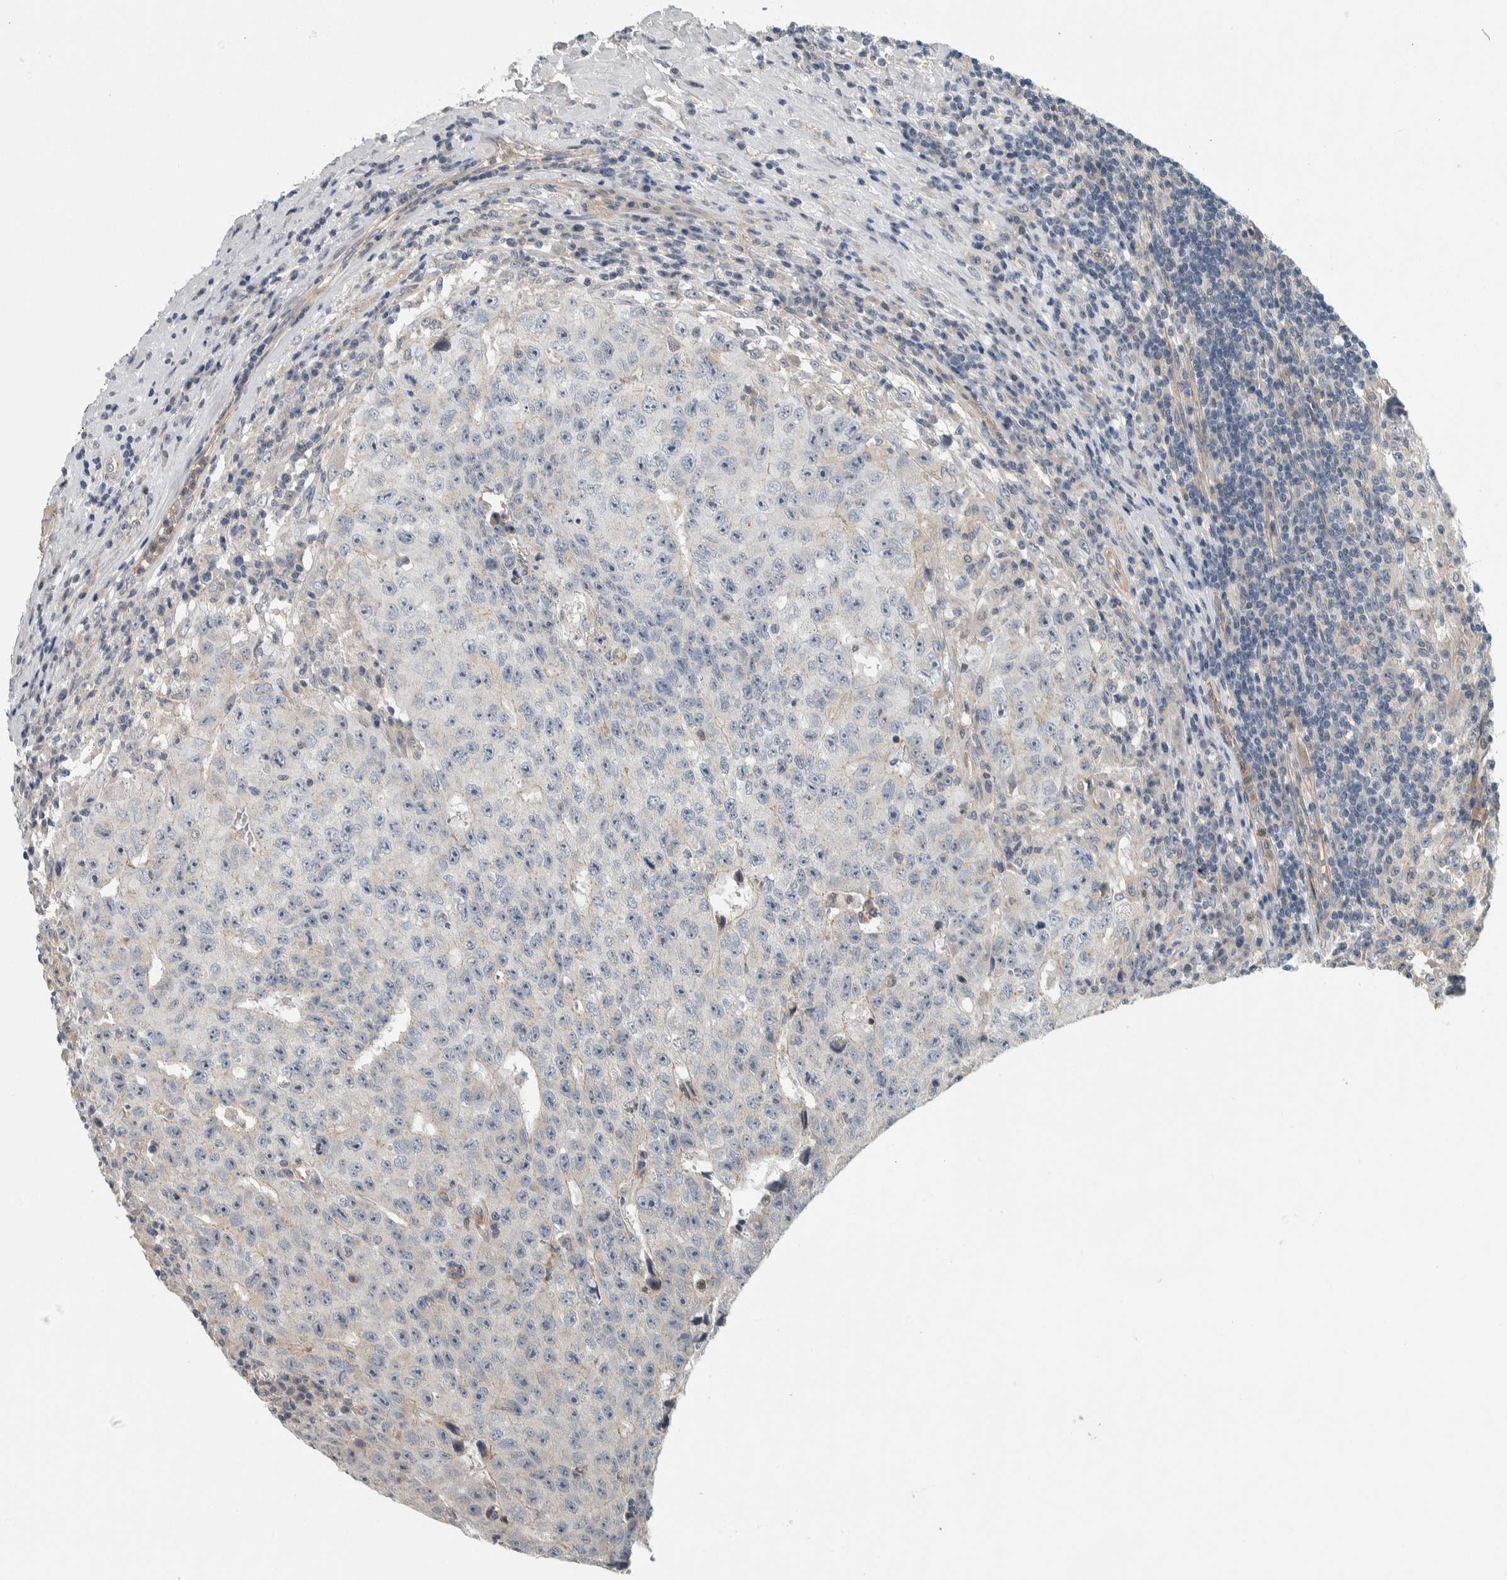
{"staining": {"intensity": "negative", "quantity": "none", "location": "none"}, "tissue": "testis cancer", "cell_type": "Tumor cells", "image_type": "cancer", "snomed": [{"axis": "morphology", "description": "Necrosis, NOS"}, {"axis": "morphology", "description": "Carcinoma, Embryonal, NOS"}, {"axis": "topography", "description": "Testis"}], "caption": "Human testis cancer (embryonal carcinoma) stained for a protein using immunohistochemistry reveals no expression in tumor cells.", "gene": "KCNJ3", "patient": {"sex": "male", "age": 19}}